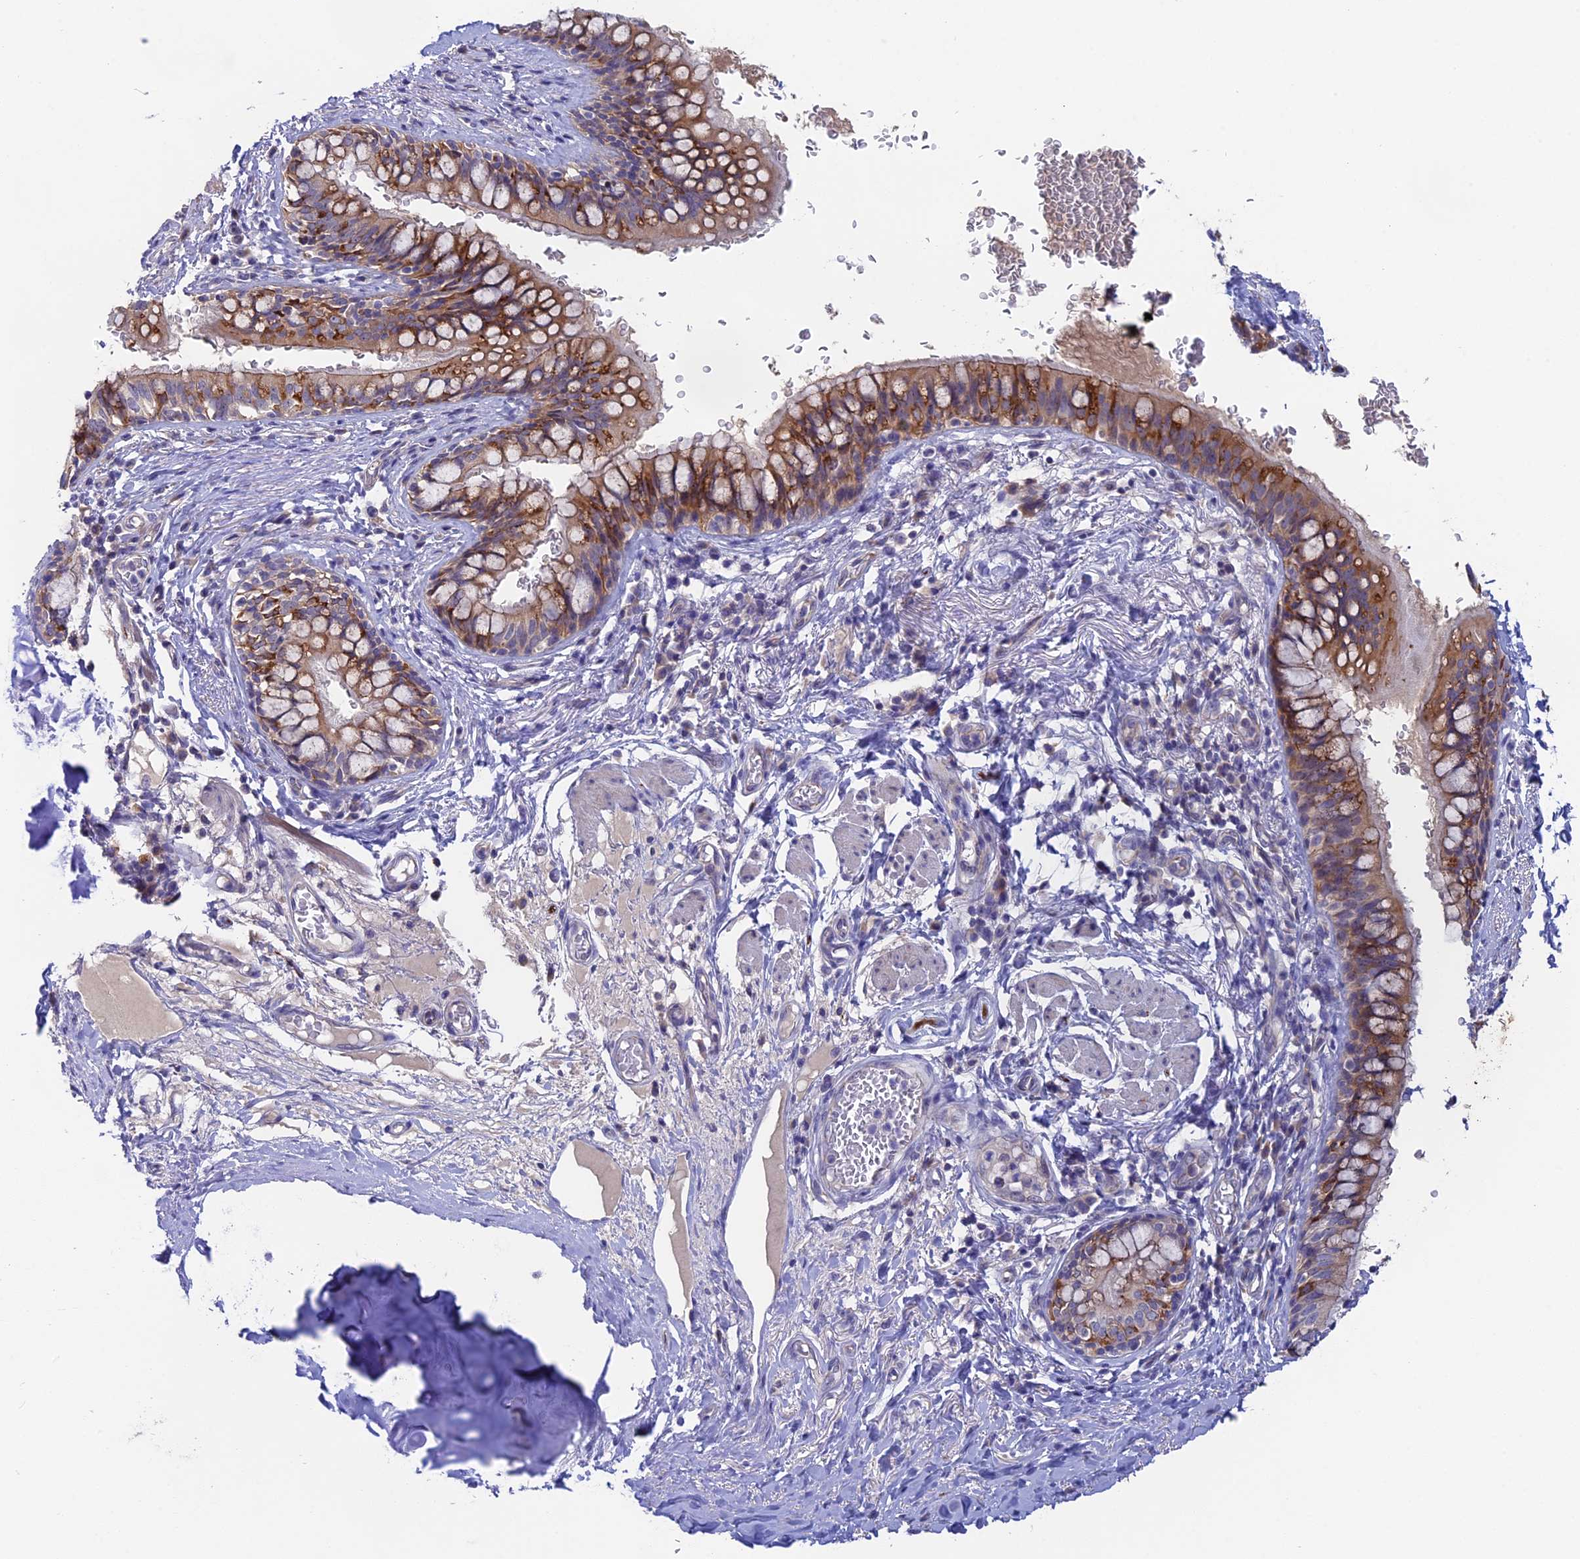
{"staining": {"intensity": "moderate", "quantity": "25%-75%", "location": "cytoplasmic/membranous"}, "tissue": "bronchus", "cell_type": "Respiratory epithelial cells", "image_type": "normal", "snomed": [{"axis": "morphology", "description": "Normal tissue, NOS"}, {"axis": "topography", "description": "Cartilage tissue"}, {"axis": "topography", "description": "Bronchus"}], "caption": "This image exhibits immunohistochemistry staining of unremarkable human bronchus, with medium moderate cytoplasmic/membranous staining in about 25%-75% of respiratory epithelial cells.", "gene": "TENT4B", "patient": {"sex": "female", "age": 36}}